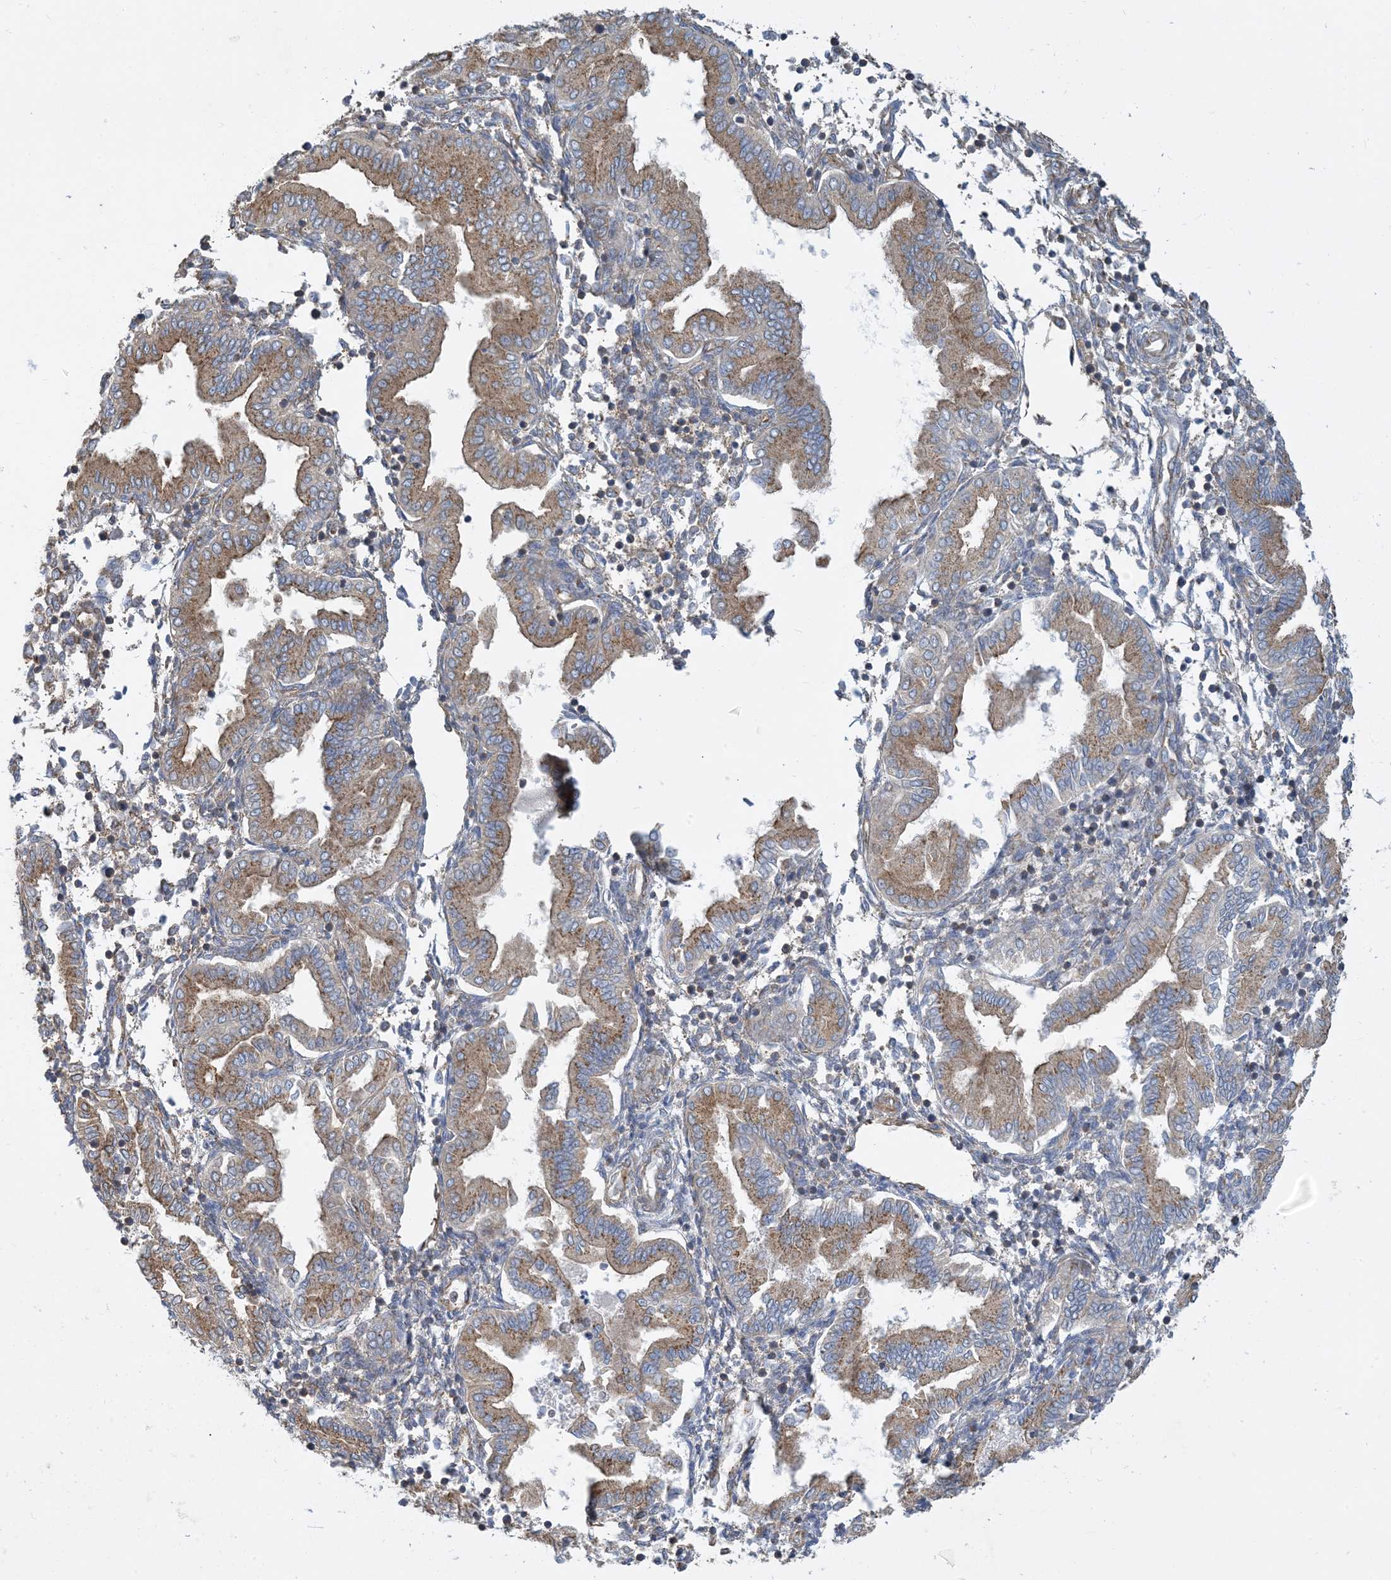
{"staining": {"intensity": "negative", "quantity": "none", "location": "none"}, "tissue": "endometrium", "cell_type": "Cells in endometrial stroma", "image_type": "normal", "snomed": [{"axis": "morphology", "description": "Normal tissue, NOS"}, {"axis": "topography", "description": "Endometrium"}], "caption": "A photomicrograph of human endometrium is negative for staining in cells in endometrial stroma.", "gene": "SIDT1", "patient": {"sex": "female", "age": 53}}